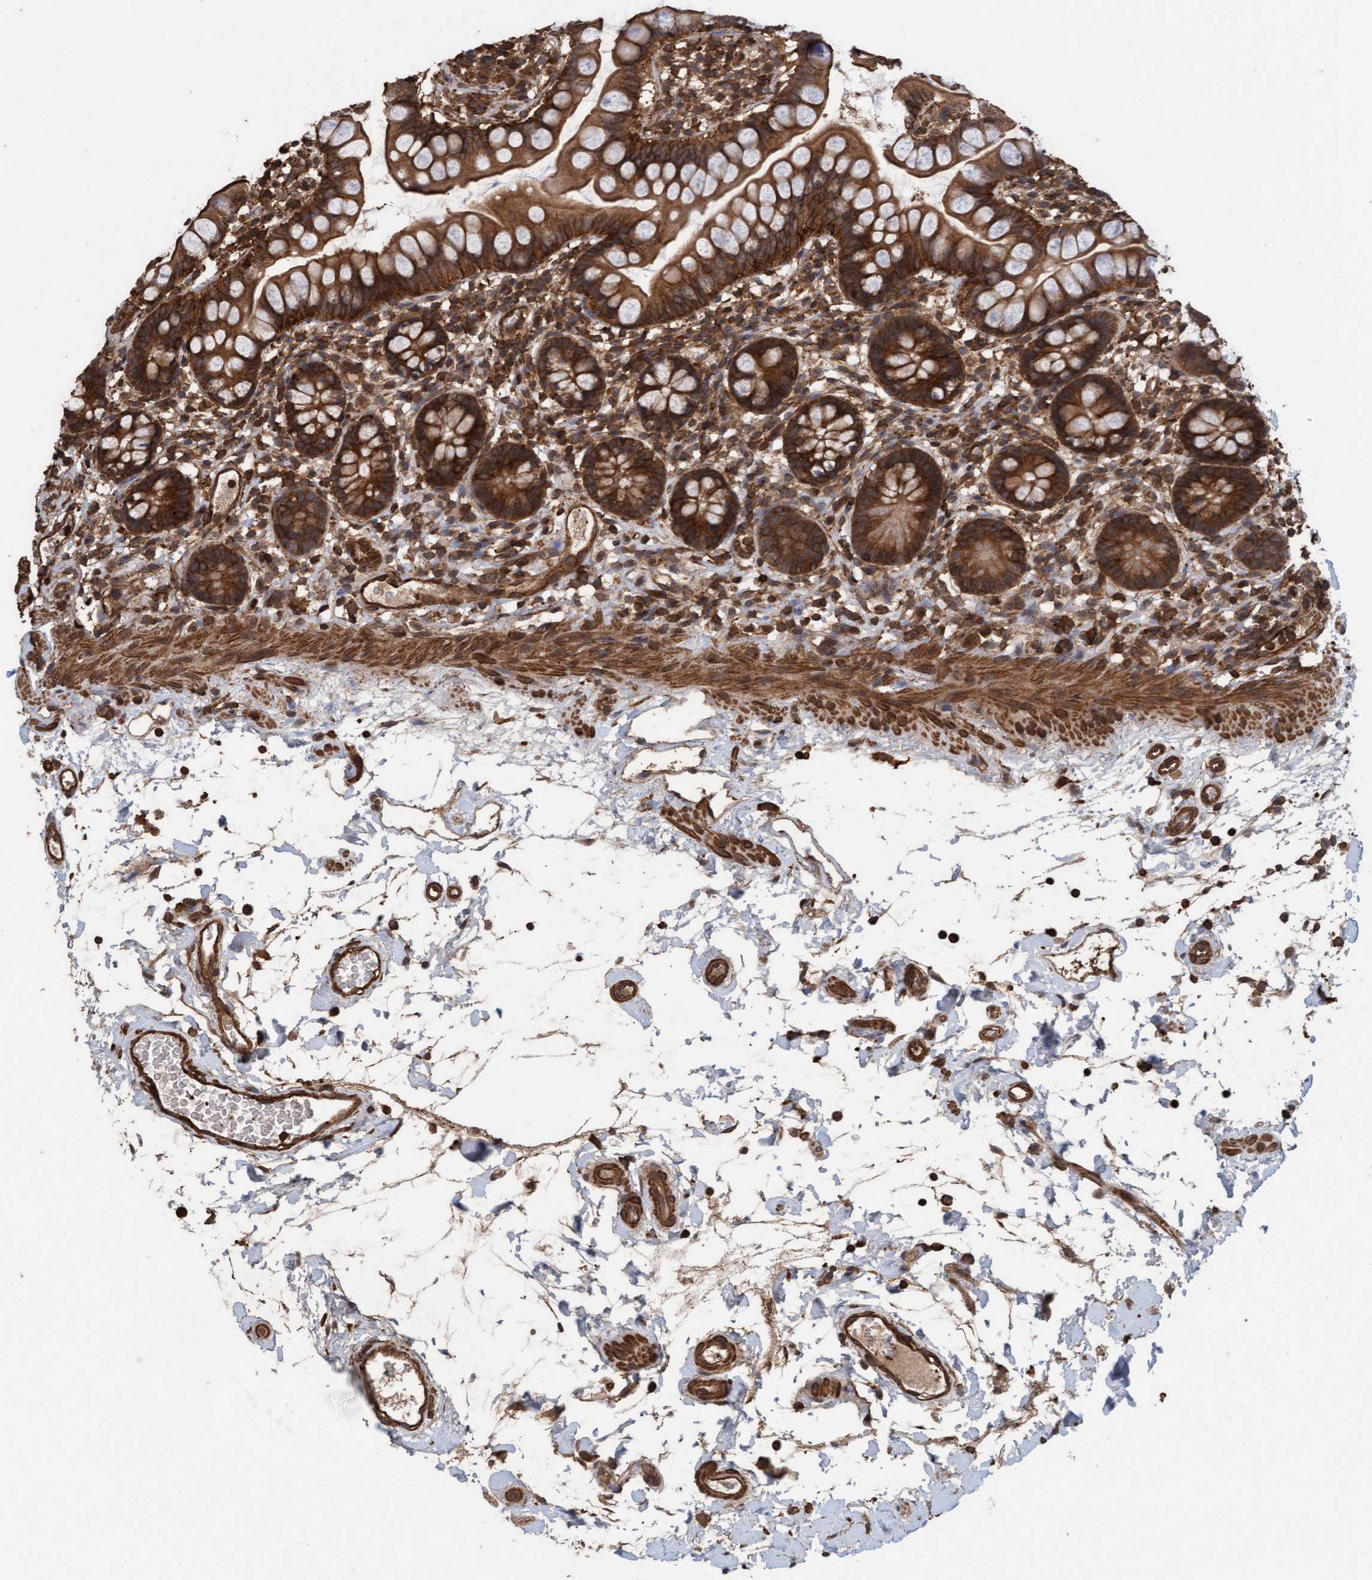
{"staining": {"intensity": "strong", "quantity": ">75%", "location": "cytoplasmic/membranous"}, "tissue": "small intestine", "cell_type": "Glandular cells", "image_type": "normal", "snomed": [{"axis": "morphology", "description": "Normal tissue, NOS"}, {"axis": "topography", "description": "Small intestine"}], "caption": "An IHC photomicrograph of benign tissue is shown. Protein staining in brown highlights strong cytoplasmic/membranous positivity in small intestine within glandular cells.", "gene": "FXR2", "patient": {"sex": "female", "age": 84}}